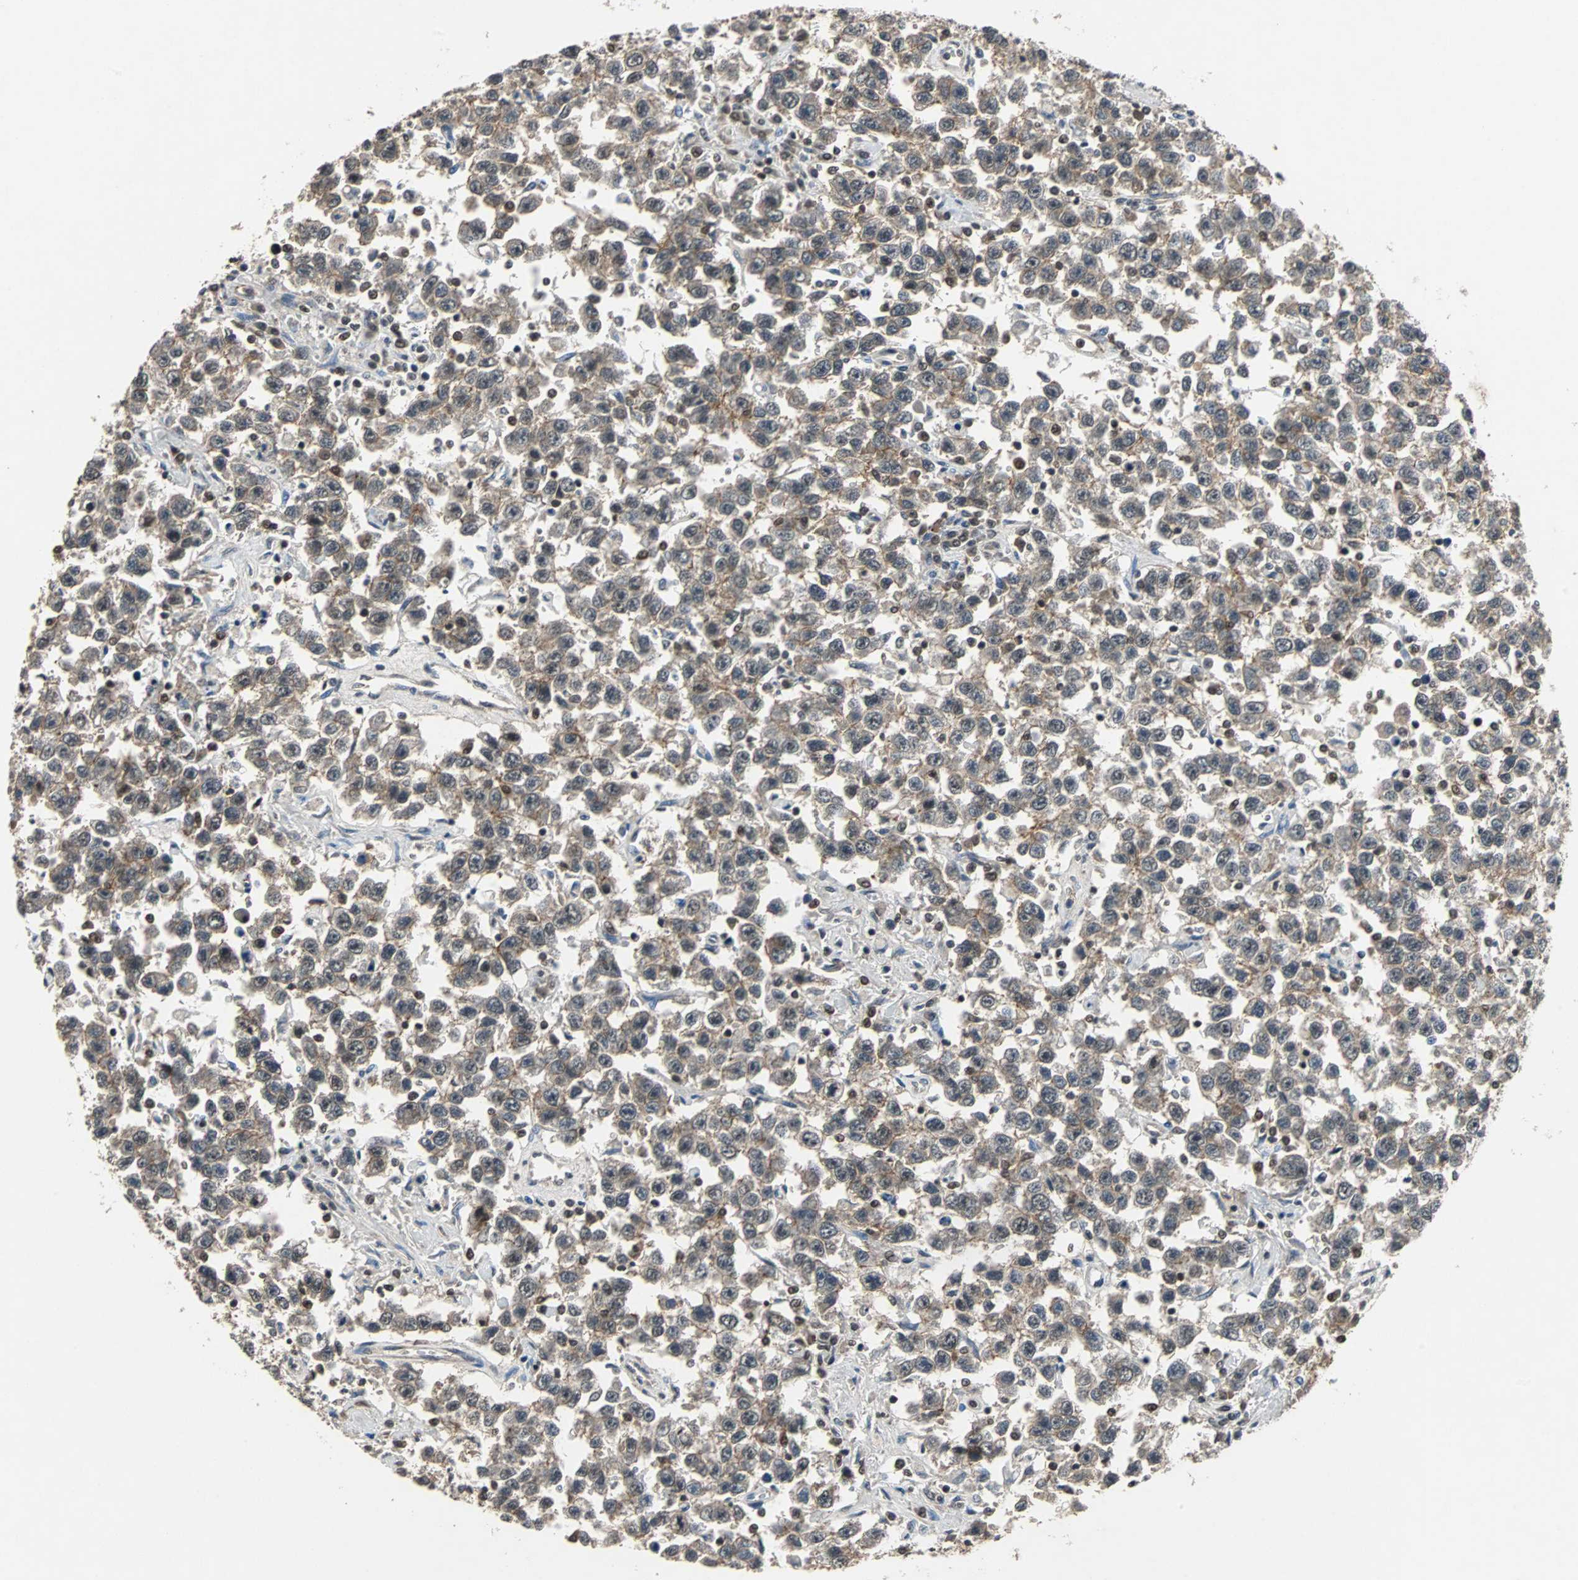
{"staining": {"intensity": "moderate", "quantity": ">75%", "location": "cytoplasmic/membranous"}, "tissue": "testis cancer", "cell_type": "Tumor cells", "image_type": "cancer", "snomed": [{"axis": "morphology", "description": "Seminoma, NOS"}, {"axis": "topography", "description": "Testis"}], "caption": "A brown stain highlights moderate cytoplasmic/membranous expression of a protein in human seminoma (testis) tumor cells. (DAB (3,3'-diaminobenzidine) IHC, brown staining for protein, blue staining for nuclei).", "gene": "LSR", "patient": {"sex": "male", "age": 41}}